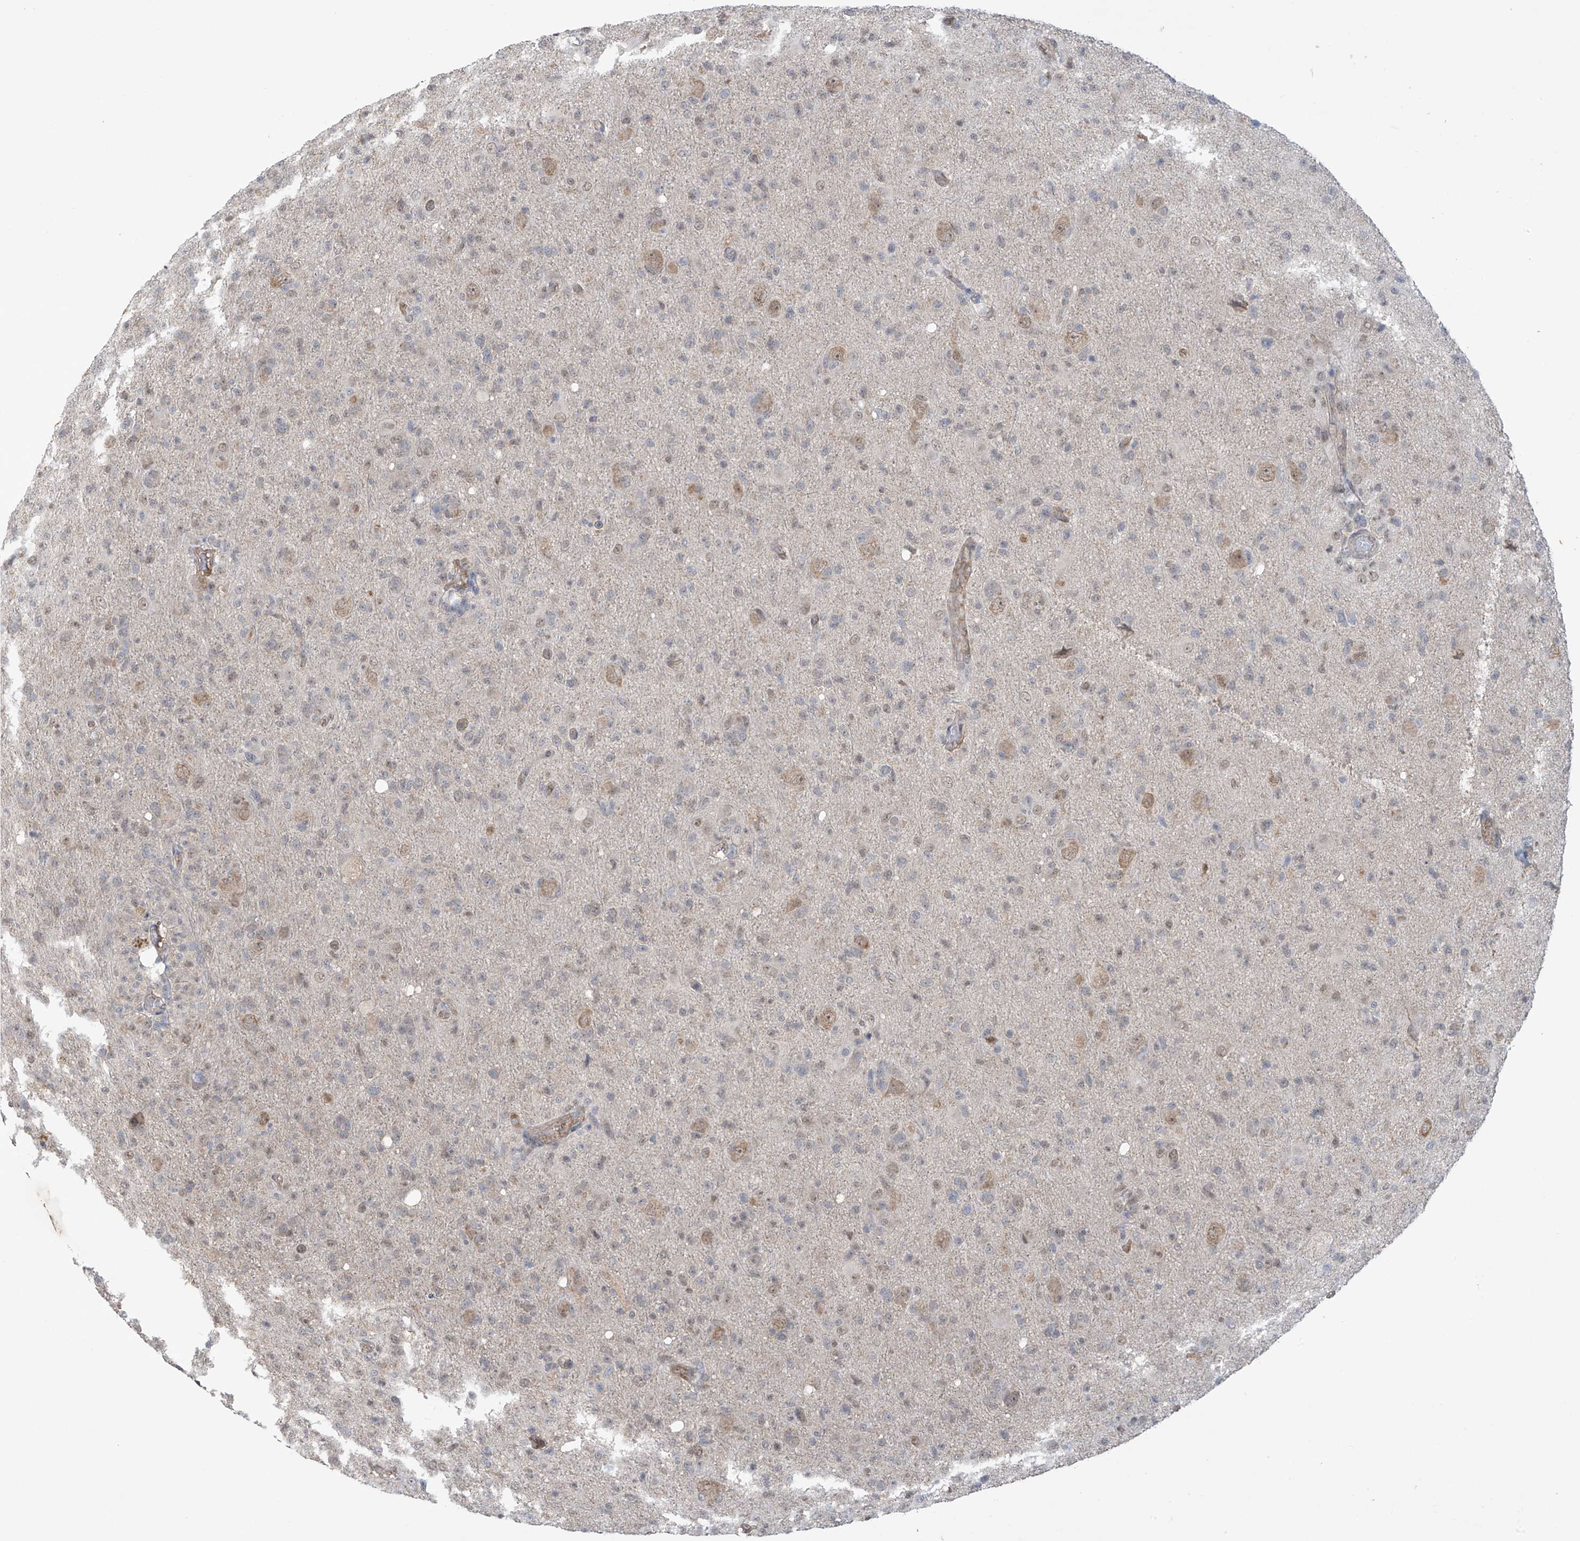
{"staining": {"intensity": "weak", "quantity": "25%-75%", "location": "nuclear"}, "tissue": "glioma", "cell_type": "Tumor cells", "image_type": "cancer", "snomed": [{"axis": "morphology", "description": "Glioma, malignant, High grade"}, {"axis": "topography", "description": "Brain"}], "caption": "Immunohistochemical staining of human glioma displays low levels of weak nuclear staining in approximately 25%-75% of tumor cells.", "gene": "KIAA1522", "patient": {"sex": "female", "age": 57}}